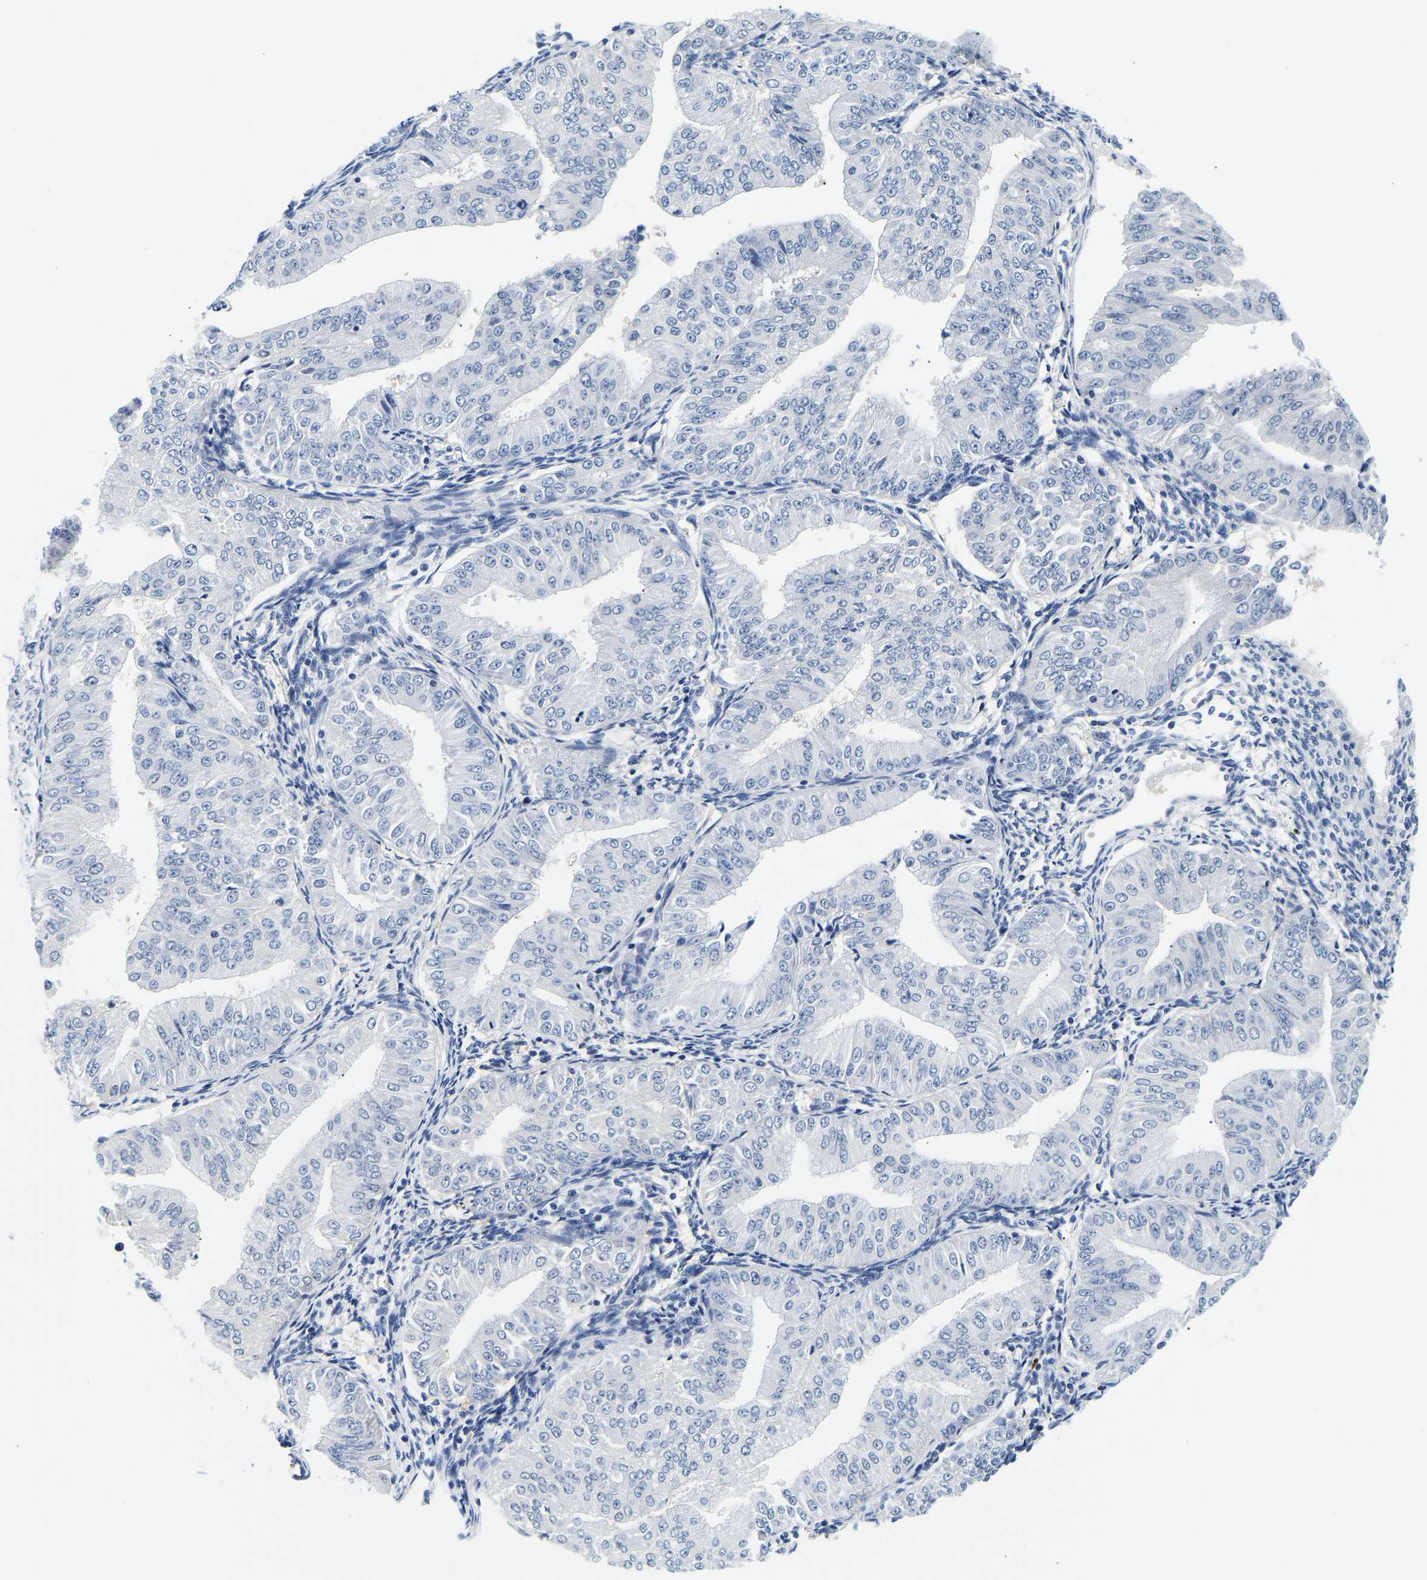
{"staining": {"intensity": "negative", "quantity": "none", "location": "none"}, "tissue": "endometrial cancer", "cell_type": "Tumor cells", "image_type": "cancer", "snomed": [{"axis": "morphology", "description": "Normal tissue, NOS"}, {"axis": "morphology", "description": "Adenocarcinoma, NOS"}, {"axis": "topography", "description": "Endometrium"}], "caption": "Tumor cells are negative for protein expression in human endometrial cancer.", "gene": "UCHL3", "patient": {"sex": "female", "age": 53}}